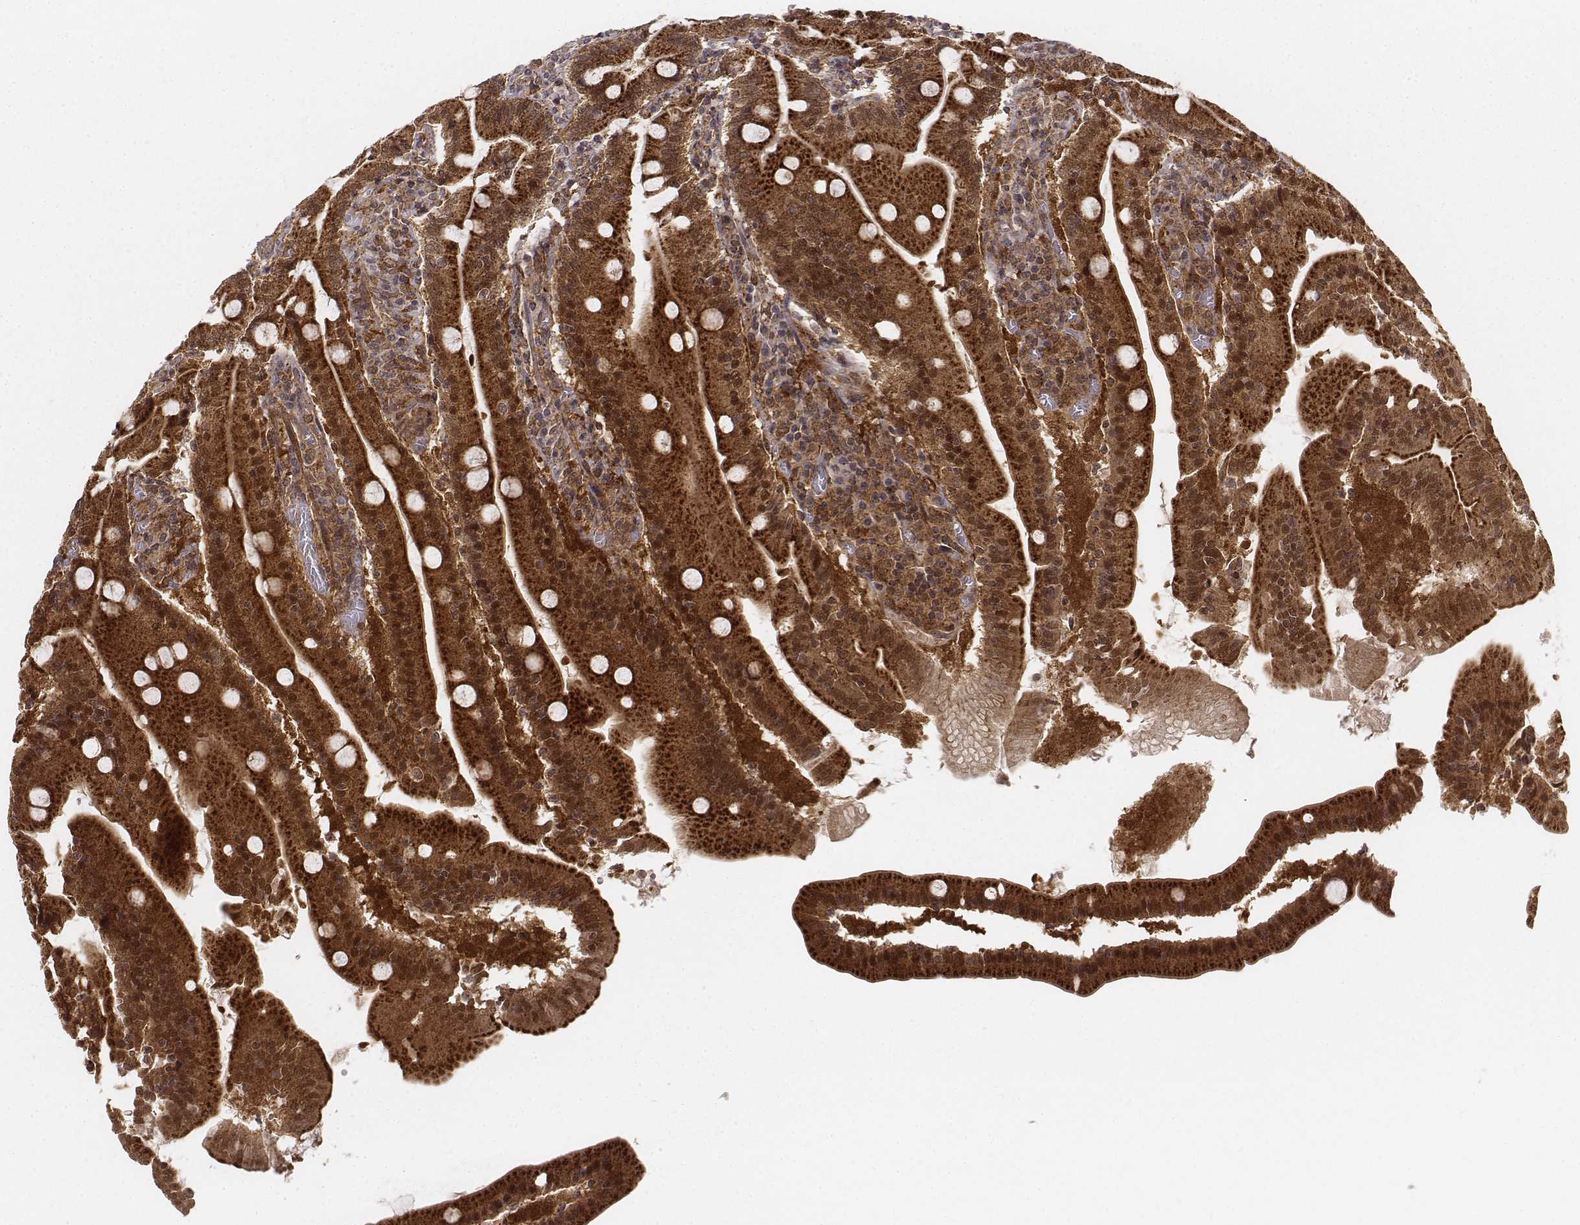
{"staining": {"intensity": "strong", "quantity": ">75%", "location": "cytoplasmic/membranous,nuclear"}, "tissue": "small intestine", "cell_type": "Glandular cells", "image_type": "normal", "snomed": [{"axis": "morphology", "description": "Normal tissue, NOS"}, {"axis": "topography", "description": "Small intestine"}], "caption": "Approximately >75% of glandular cells in normal small intestine demonstrate strong cytoplasmic/membranous,nuclear protein expression as visualized by brown immunohistochemical staining.", "gene": "ZFYVE19", "patient": {"sex": "male", "age": 37}}